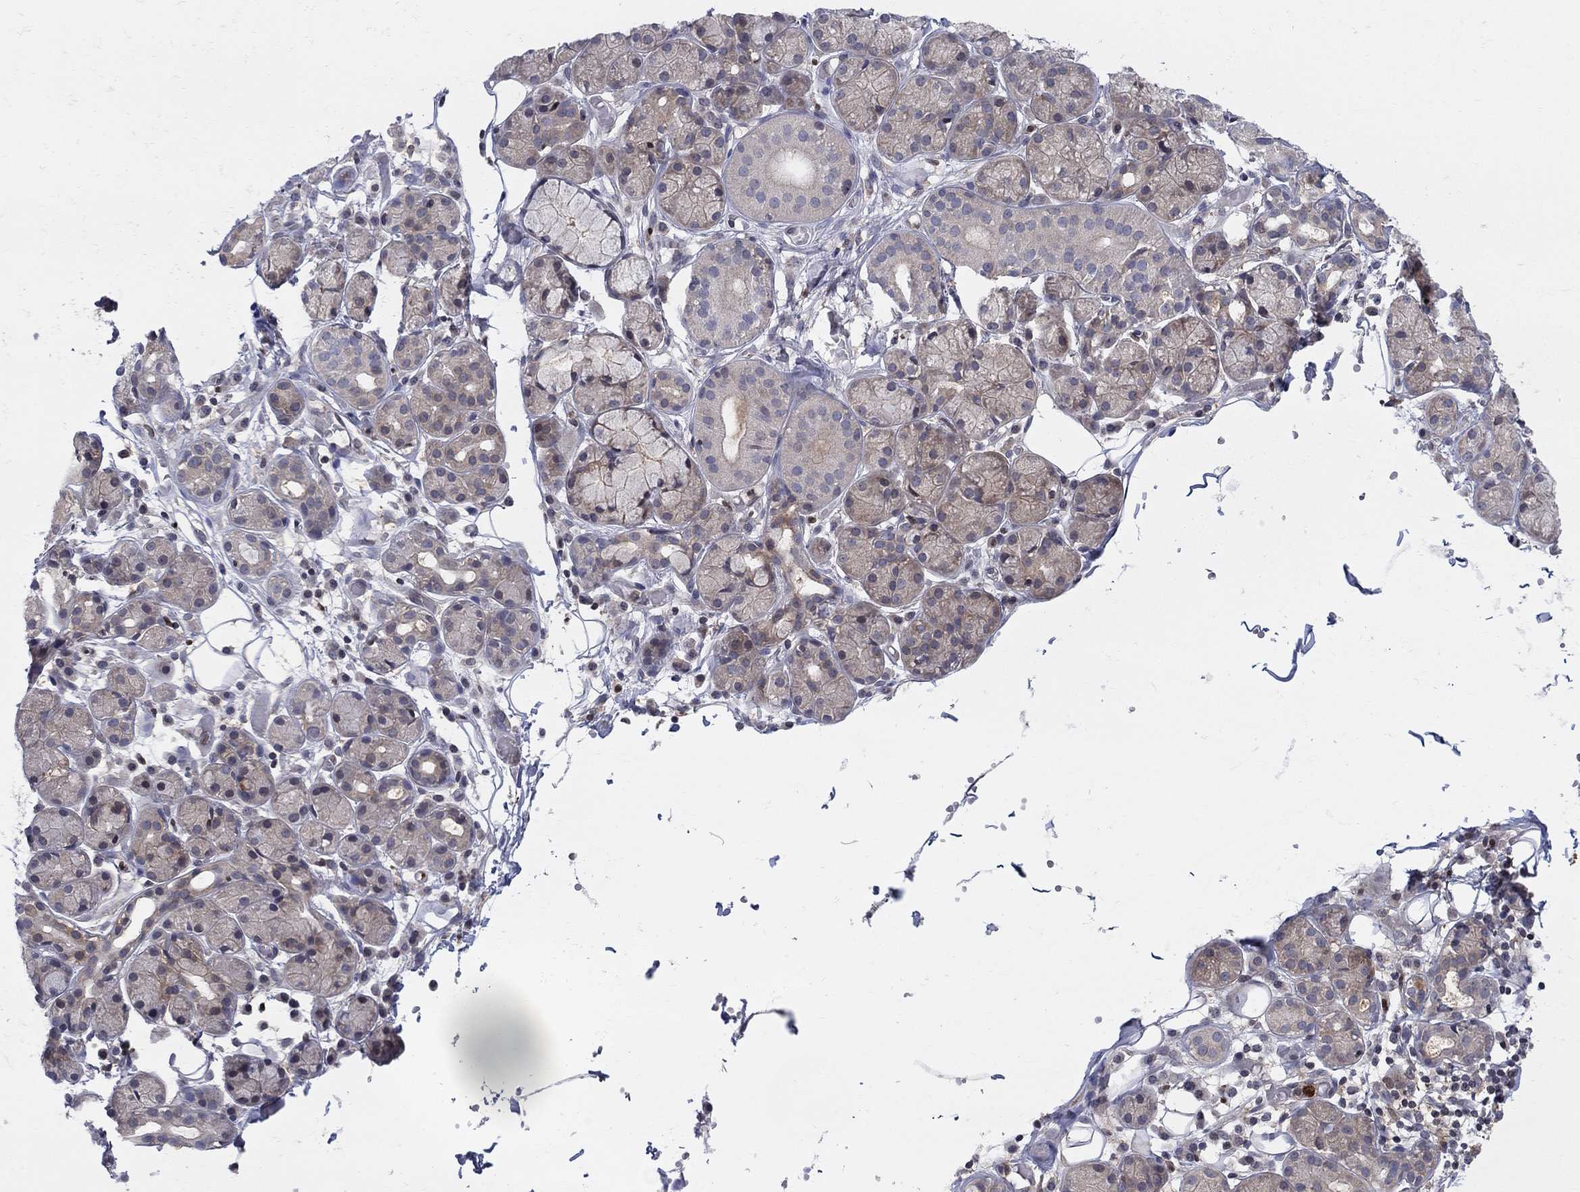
{"staining": {"intensity": "weak", "quantity": "<25%", "location": "cytoplasmic/membranous"}, "tissue": "salivary gland", "cell_type": "Glandular cells", "image_type": "normal", "snomed": [{"axis": "morphology", "description": "Normal tissue, NOS"}, {"axis": "topography", "description": "Salivary gland"}, {"axis": "topography", "description": "Peripheral nerve tissue"}], "caption": "IHC of benign salivary gland shows no positivity in glandular cells.", "gene": "ZNHIT3", "patient": {"sex": "male", "age": 71}}